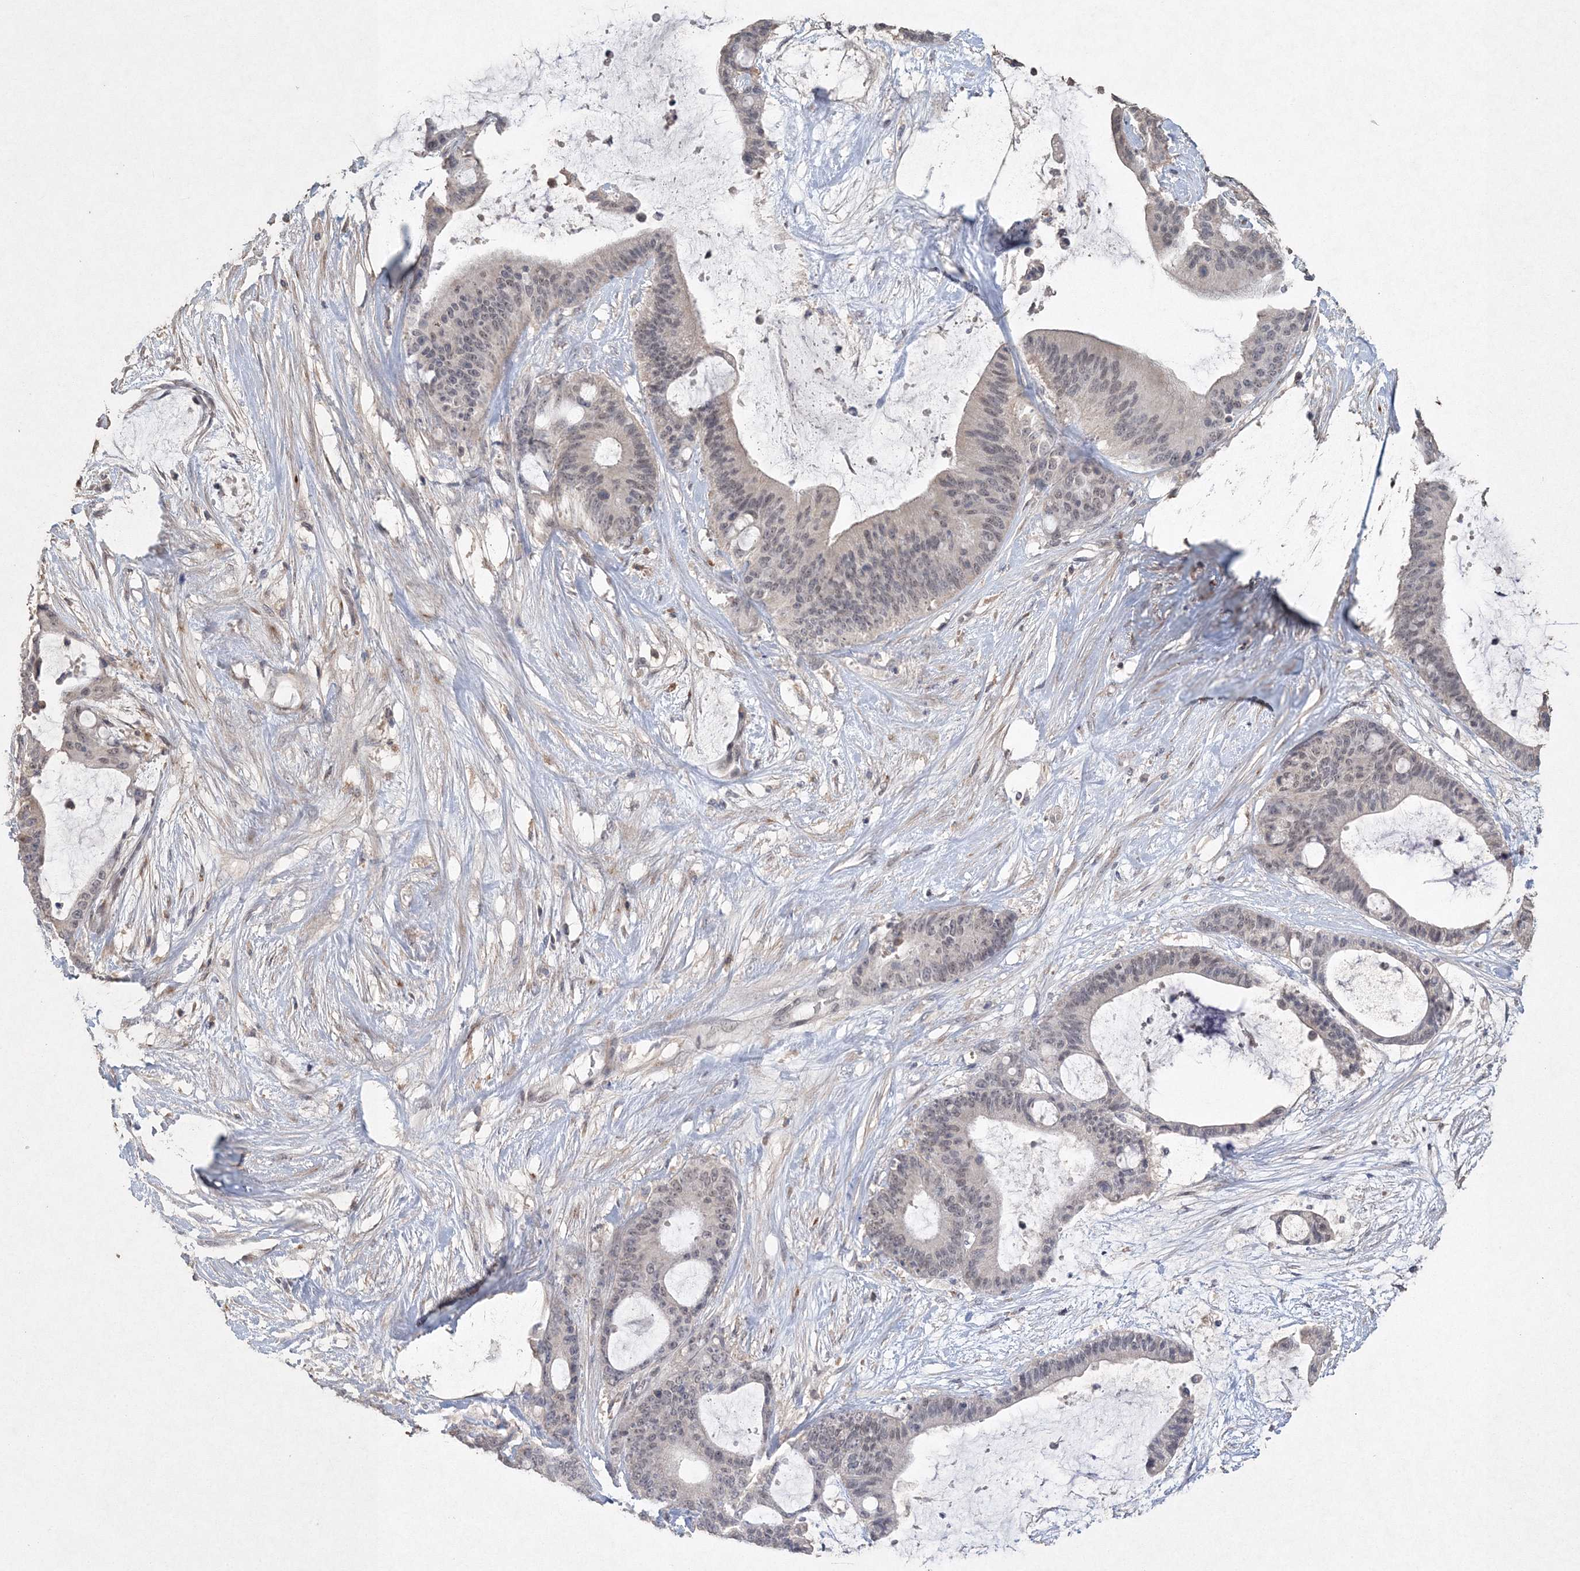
{"staining": {"intensity": "negative", "quantity": "none", "location": "none"}, "tissue": "liver cancer", "cell_type": "Tumor cells", "image_type": "cancer", "snomed": [{"axis": "morphology", "description": "Cholangiocarcinoma"}, {"axis": "topography", "description": "Liver"}], "caption": "This is a image of immunohistochemistry staining of liver cancer (cholangiocarcinoma), which shows no expression in tumor cells.", "gene": "UIMC1", "patient": {"sex": "female", "age": 73}}